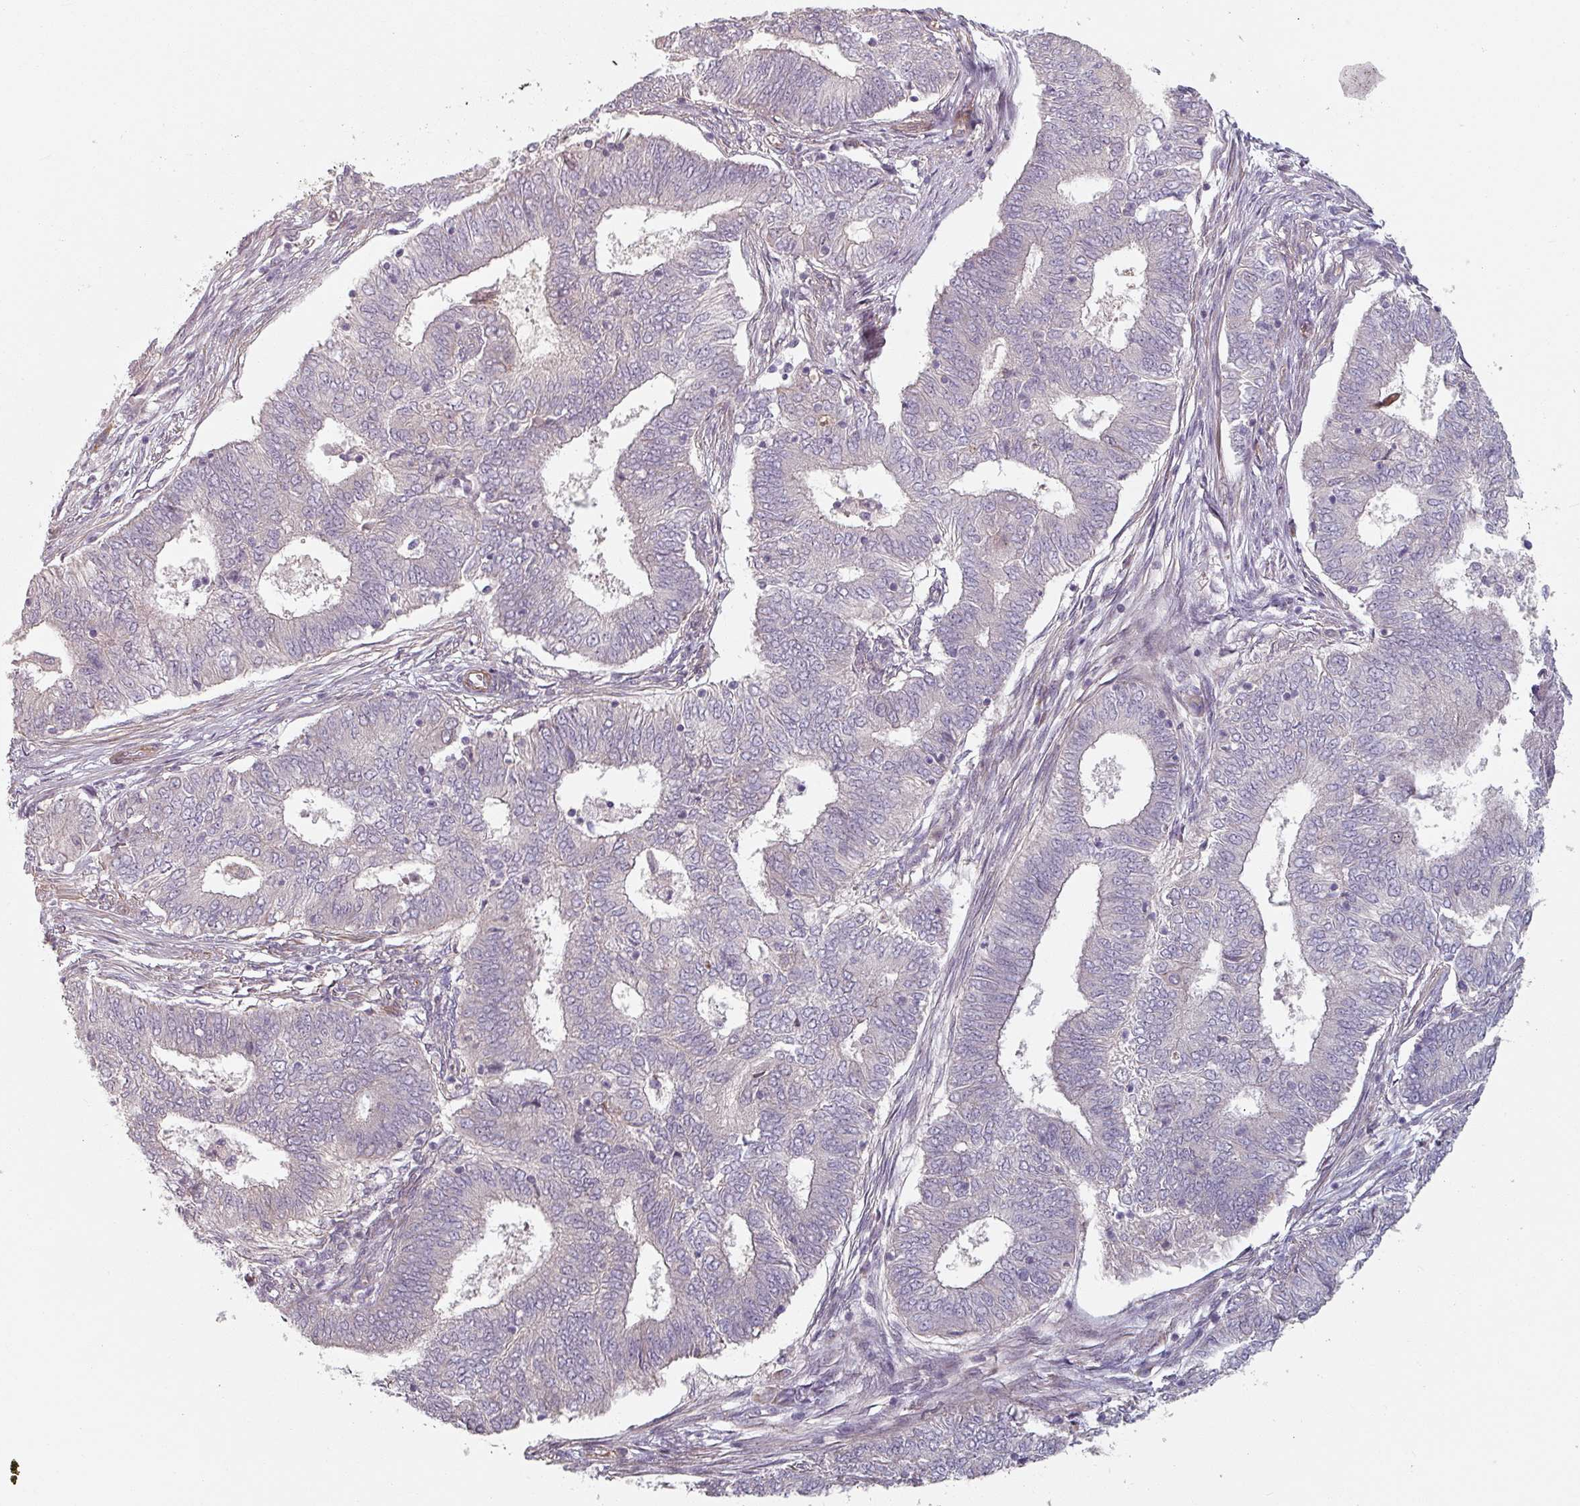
{"staining": {"intensity": "negative", "quantity": "none", "location": "none"}, "tissue": "endometrial cancer", "cell_type": "Tumor cells", "image_type": "cancer", "snomed": [{"axis": "morphology", "description": "Adenocarcinoma, NOS"}, {"axis": "topography", "description": "Endometrium"}], "caption": "This image is of endometrial adenocarcinoma stained with IHC to label a protein in brown with the nuclei are counter-stained blue. There is no expression in tumor cells.", "gene": "C4BPB", "patient": {"sex": "female", "age": 62}}